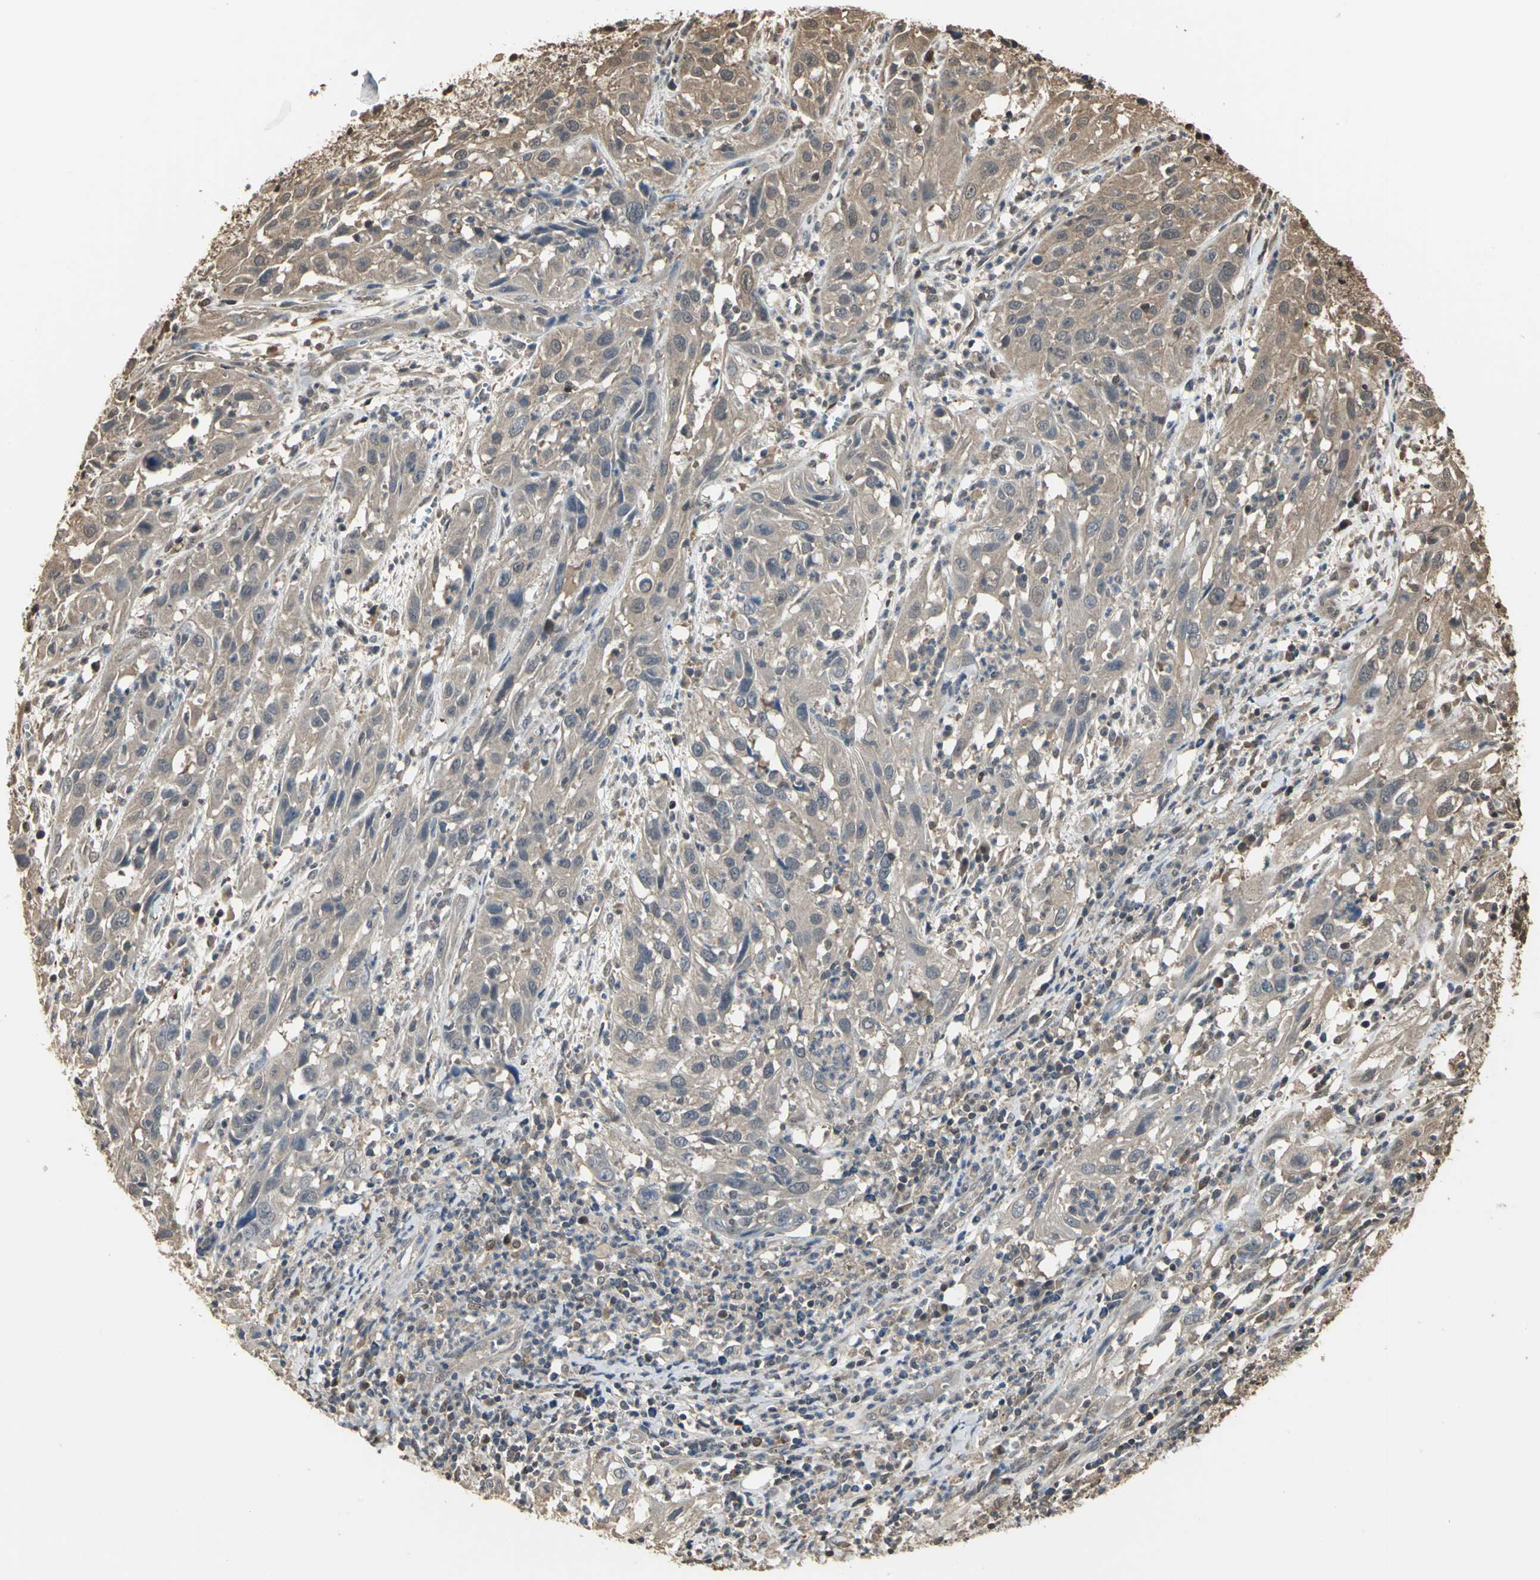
{"staining": {"intensity": "weak", "quantity": ">75%", "location": "cytoplasmic/membranous"}, "tissue": "cervical cancer", "cell_type": "Tumor cells", "image_type": "cancer", "snomed": [{"axis": "morphology", "description": "Squamous cell carcinoma, NOS"}, {"axis": "topography", "description": "Cervix"}], "caption": "Immunohistochemistry (IHC) photomicrograph of human cervical cancer stained for a protein (brown), which reveals low levels of weak cytoplasmic/membranous positivity in approximately >75% of tumor cells.", "gene": "PARK7", "patient": {"sex": "female", "age": 32}}